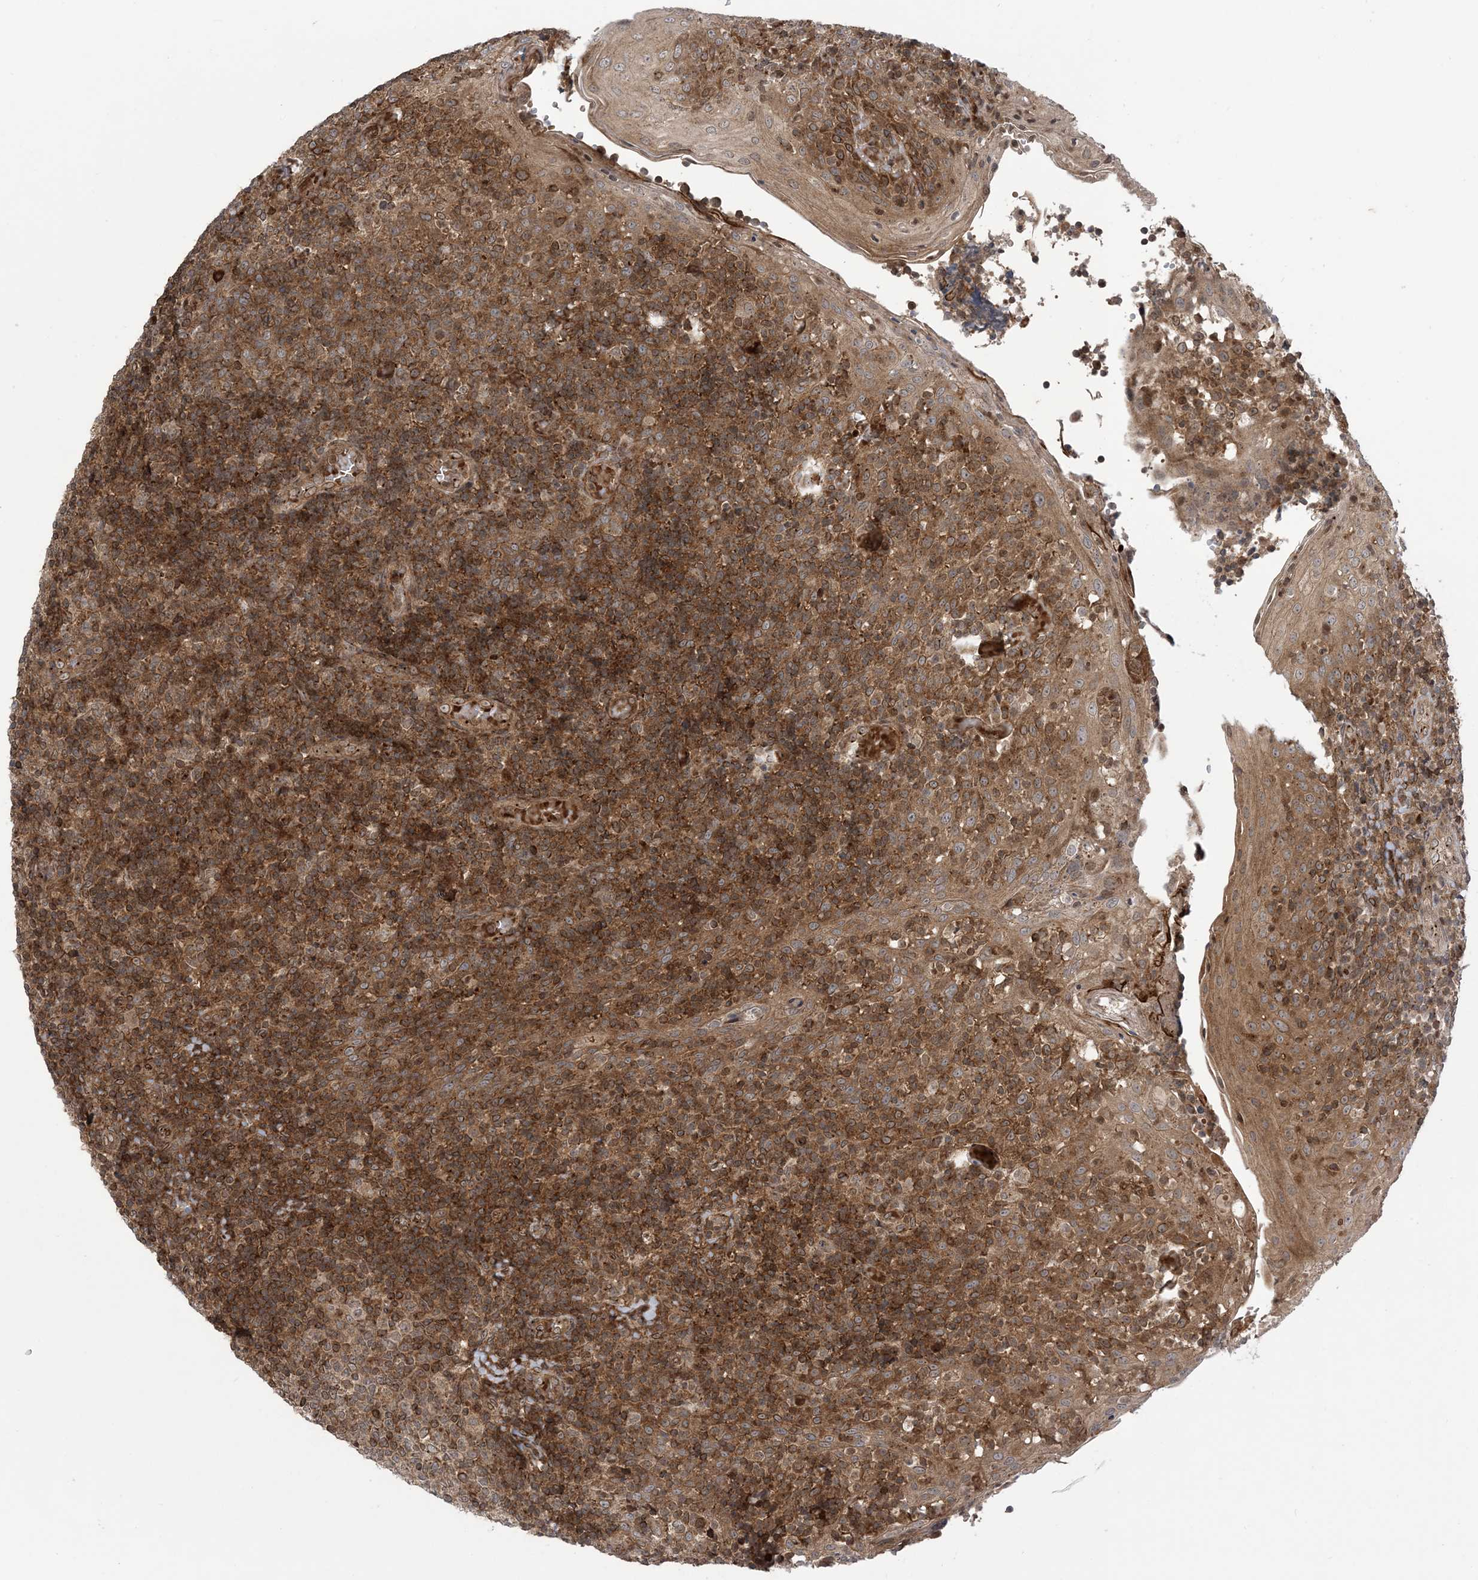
{"staining": {"intensity": "moderate", "quantity": ">75%", "location": "cytoplasmic/membranous"}, "tissue": "tonsil", "cell_type": "Germinal center cells", "image_type": "normal", "snomed": [{"axis": "morphology", "description": "Normal tissue, NOS"}, {"axis": "topography", "description": "Tonsil"}], "caption": "Protein analysis of benign tonsil displays moderate cytoplasmic/membranous staining in about >75% of germinal center cells.", "gene": "CASP4", "patient": {"sex": "female", "age": 19}}